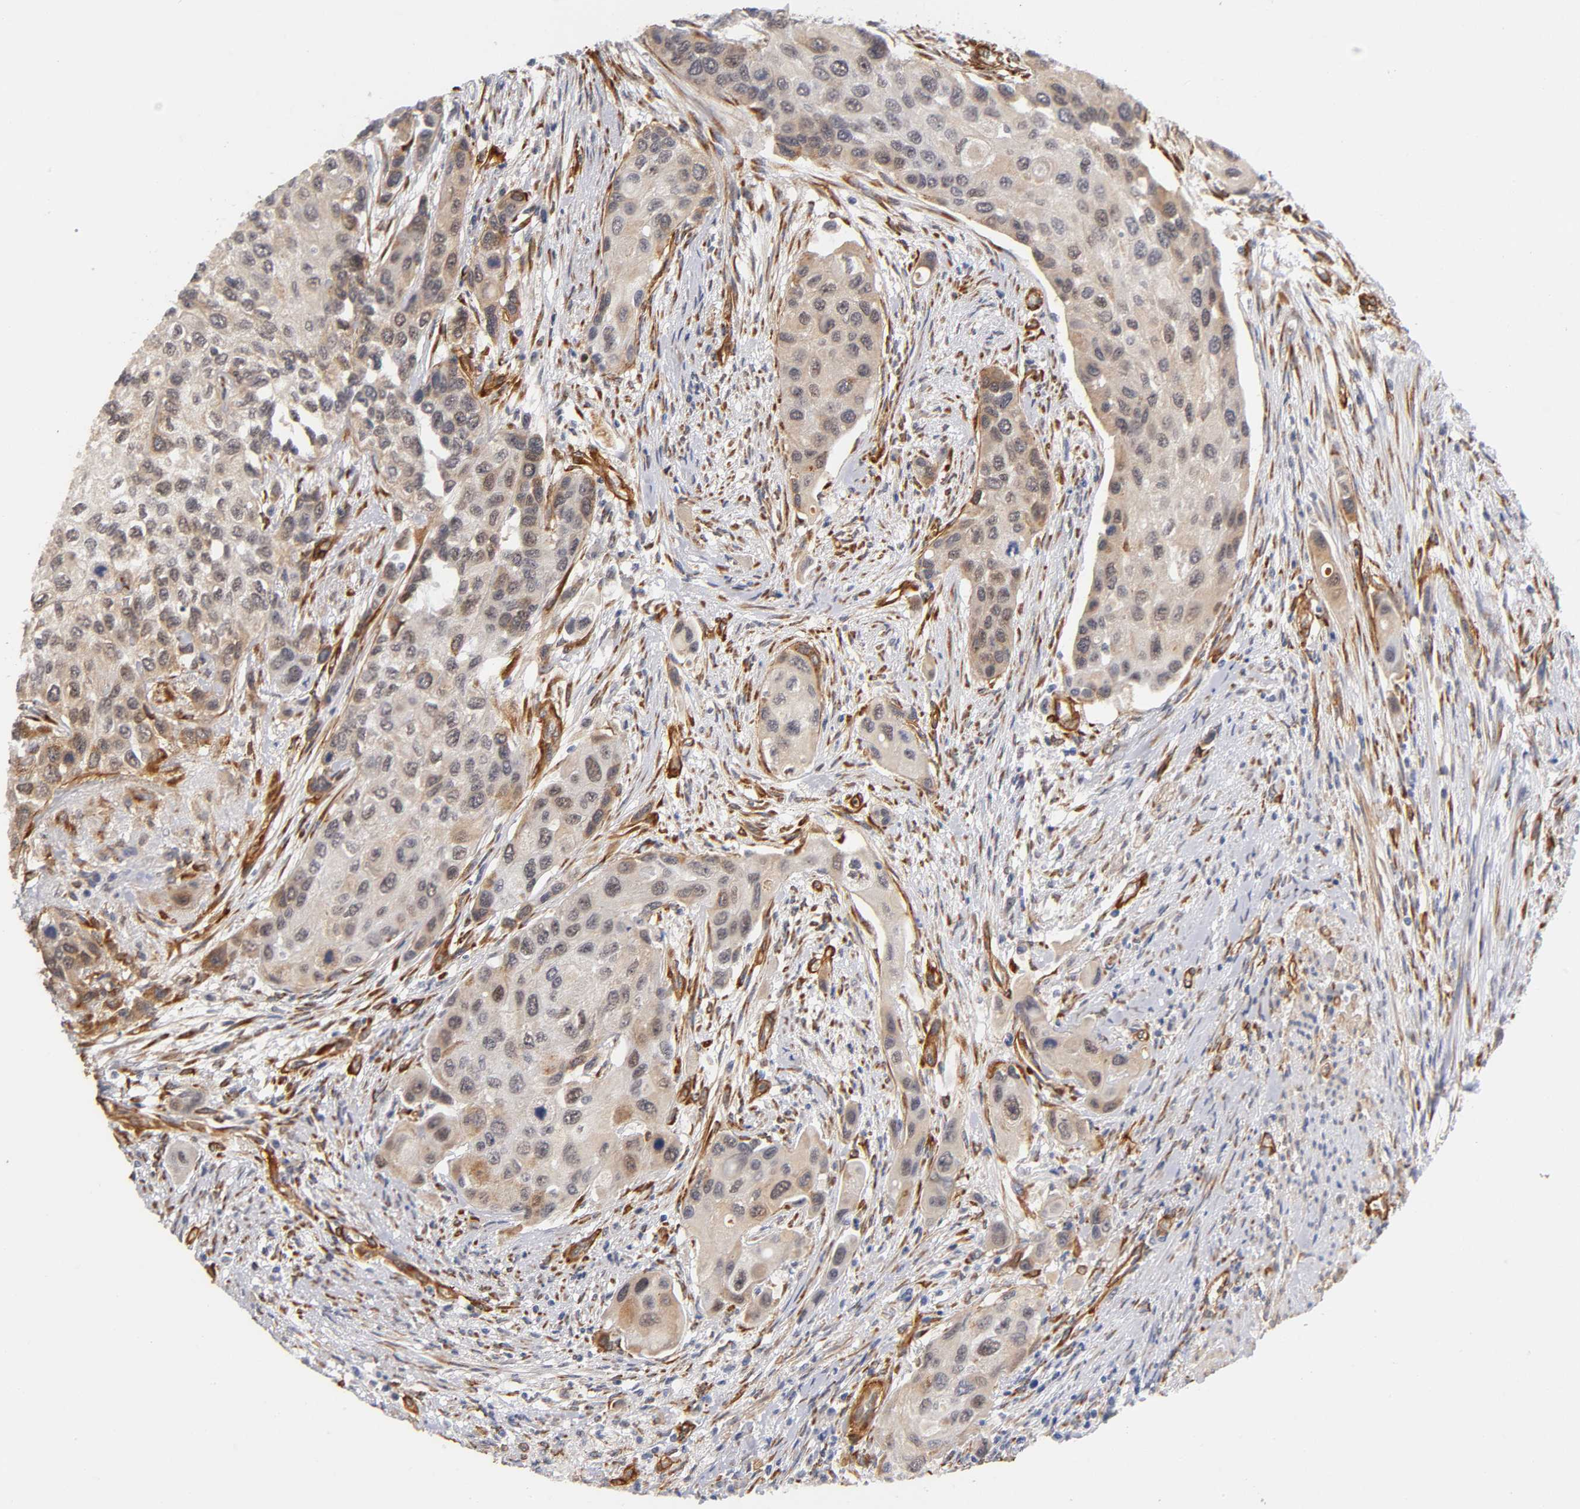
{"staining": {"intensity": "weak", "quantity": "25%-75%", "location": "cytoplasmic/membranous"}, "tissue": "urothelial cancer", "cell_type": "Tumor cells", "image_type": "cancer", "snomed": [{"axis": "morphology", "description": "Urothelial carcinoma, High grade"}, {"axis": "topography", "description": "Urinary bladder"}], "caption": "Urothelial cancer stained with immunohistochemistry (IHC) displays weak cytoplasmic/membranous expression in approximately 25%-75% of tumor cells.", "gene": "LAMB1", "patient": {"sex": "female", "age": 56}}